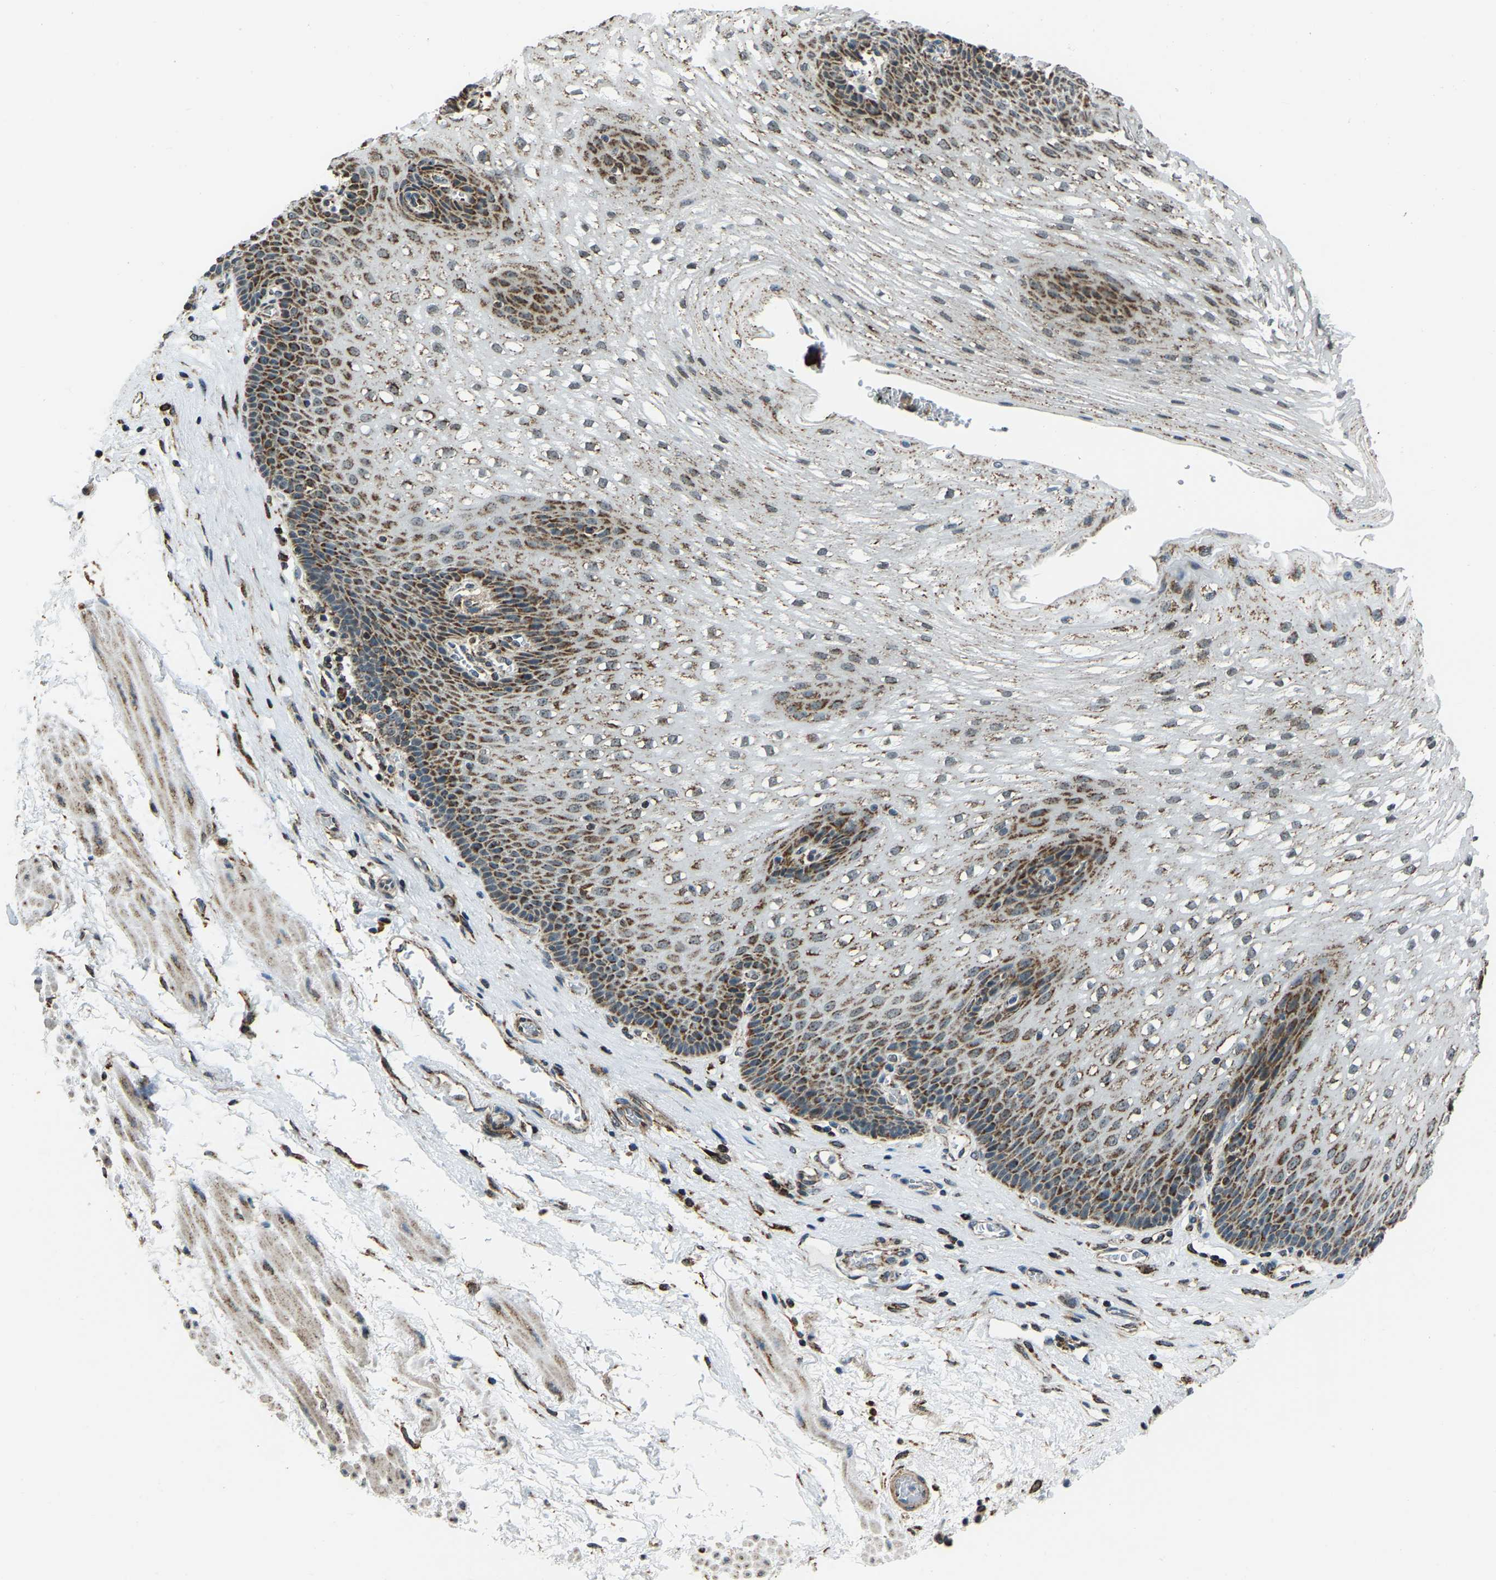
{"staining": {"intensity": "strong", "quantity": "25%-75%", "location": "cytoplasmic/membranous"}, "tissue": "esophagus", "cell_type": "Squamous epithelial cells", "image_type": "normal", "snomed": [{"axis": "morphology", "description": "Normal tissue, NOS"}, {"axis": "topography", "description": "Esophagus"}], "caption": "A histopathology image of esophagus stained for a protein reveals strong cytoplasmic/membranous brown staining in squamous epithelial cells. The staining is performed using DAB (3,3'-diaminobenzidine) brown chromogen to label protein expression. The nuclei are counter-stained blue using hematoxylin.", "gene": "RBM33", "patient": {"sex": "male", "age": 48}}